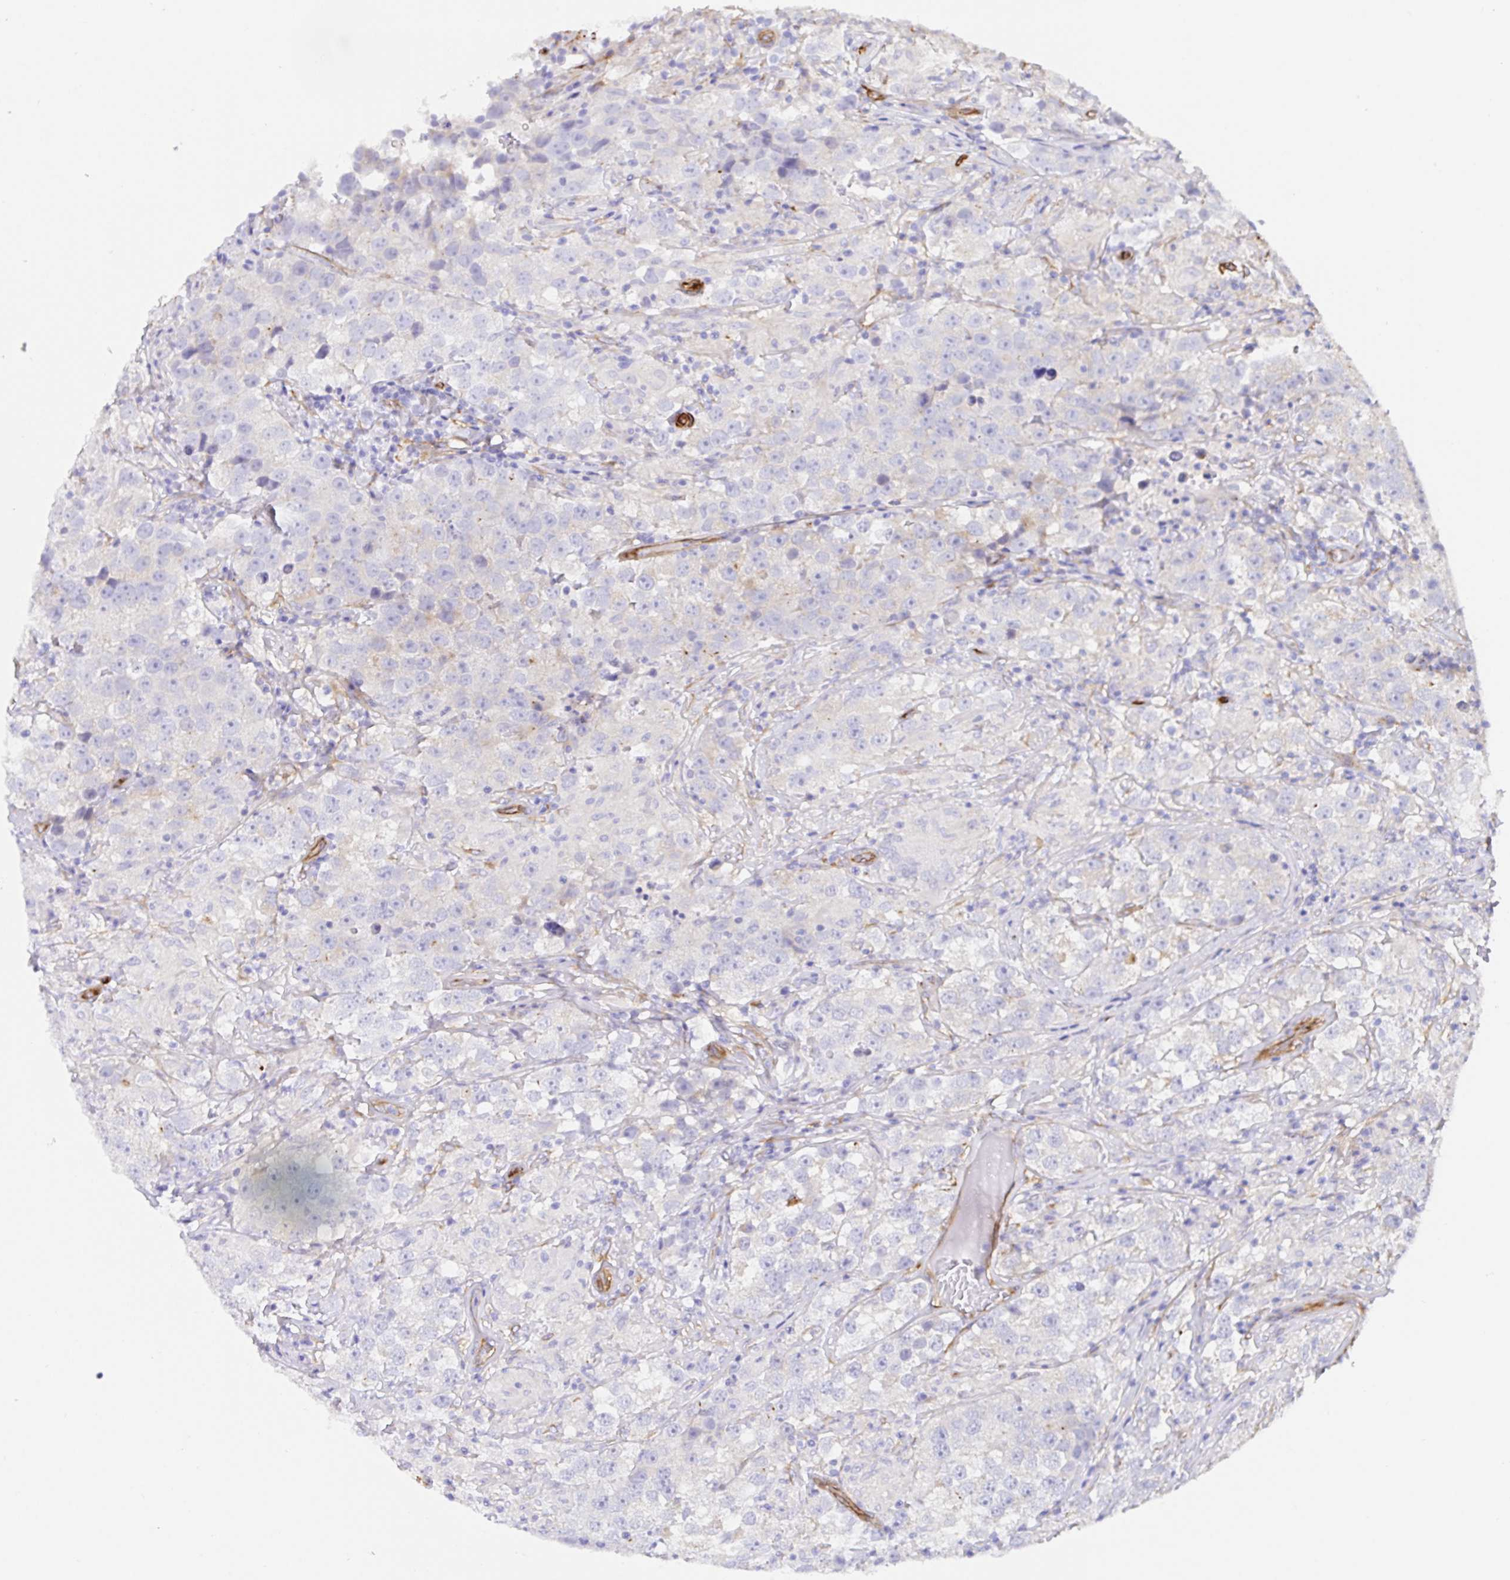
{"staining": {"intensity": "negative", "quantity": "none", "location": "none"}, "tissue": "testis cancer", "cell_type": "Tumor cells", "image_type": "cancer", "snomed": [{"axis": "morphology", "description": "Seminoma, NOS"}, {"axis": "topography", "description": "Testis"}], "caption": "Immunohistochemical staining of human testis cancer (seminoma) shows no significant positivity in tumor cells. Brightfield microscopy of immunohistochemistry (IHC) stained with DAB (brown) and hematoxylin (blue), captured at high magnification.", "gene": "DOCK1", "patient": {"sex": "male", "age": 46}}